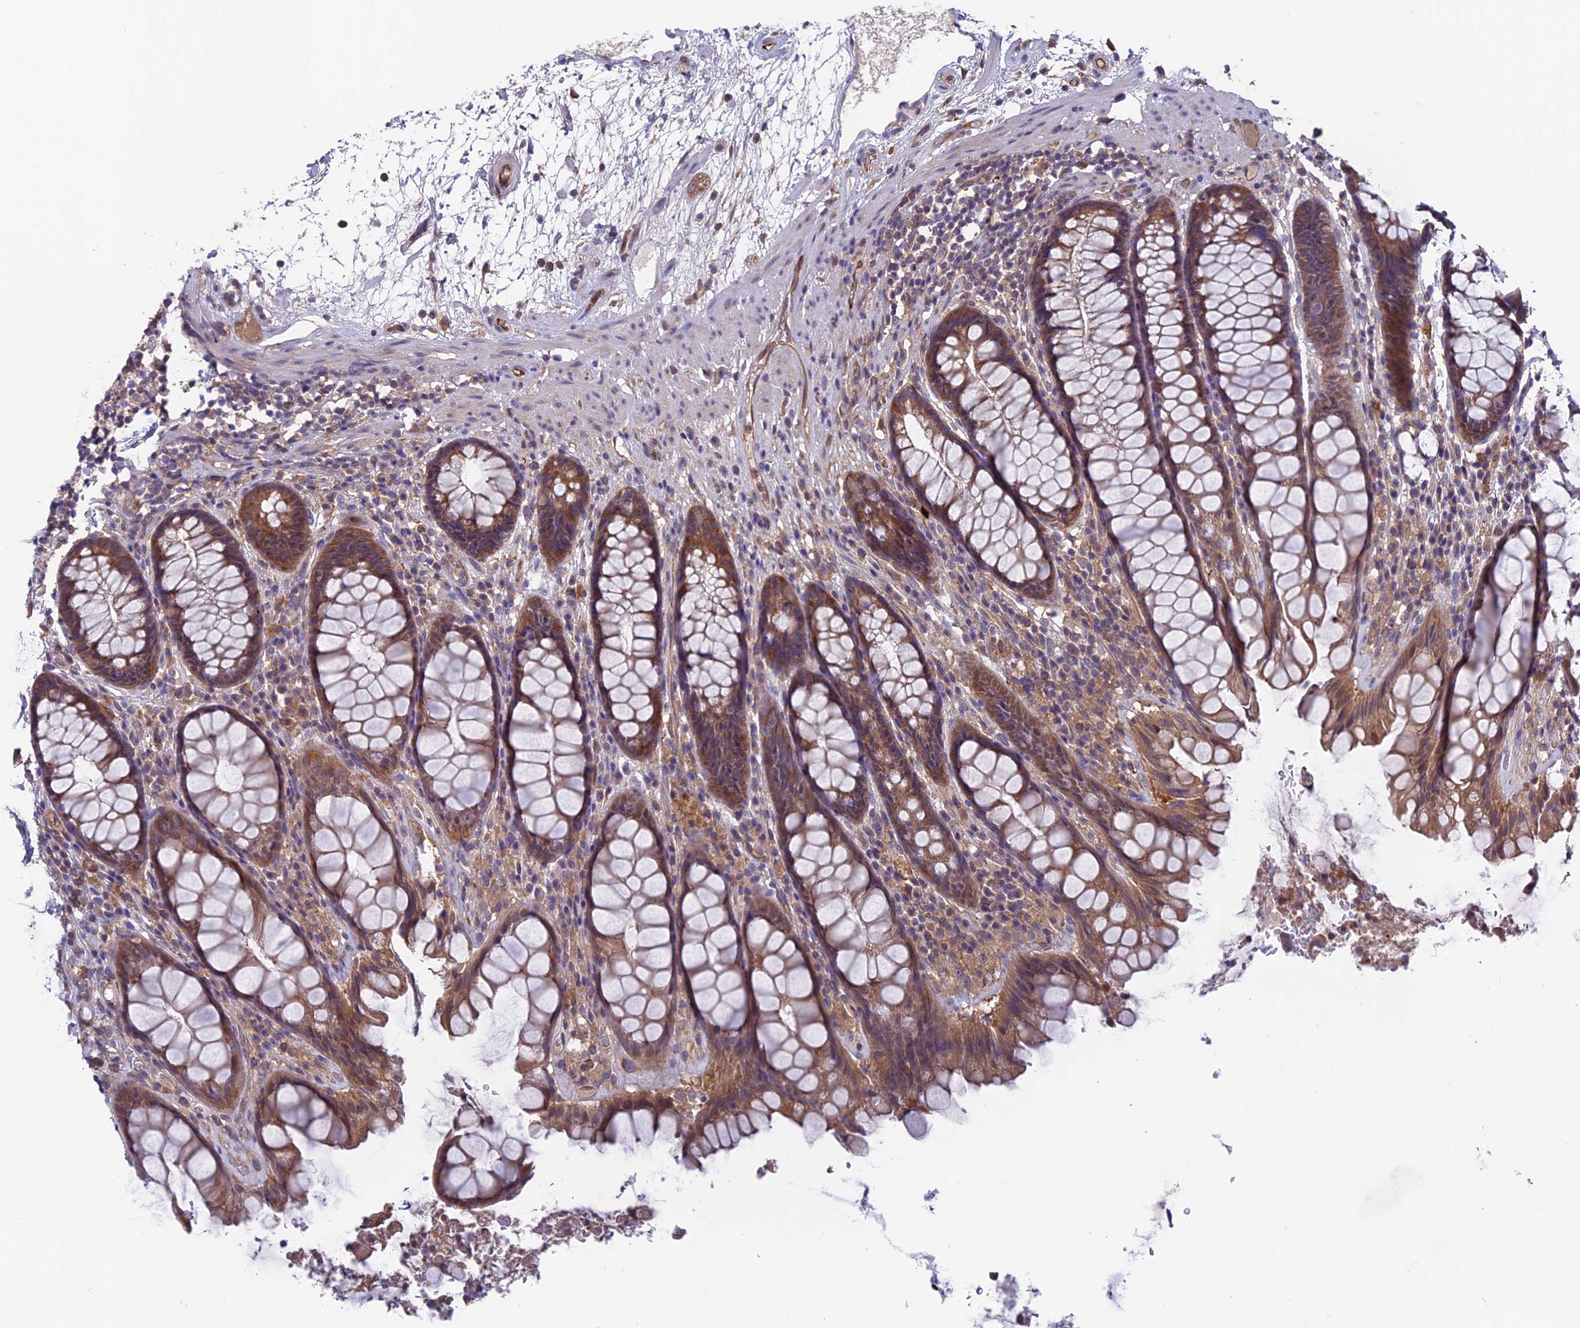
{"staining": {"intensity": "moderate", "quantity": ">75%", "location": "cytoplasmic/membranous"}, "tissue": "rectum", "cell_type": "Glandular cells", "image_type": "normal", "snomed": [{"axis": "morphology", "description": "Normal tissue, NOS"}, {"axis": "topography", "description": "Rectum"}], "caption": "Human rectum stained with a brown dye reveals moderate cytoplasmic/membranous positive staining in approximately >75% of glandular cells.", "gene": "MAST2", "patient": {"sex": "male", "age": 64}}